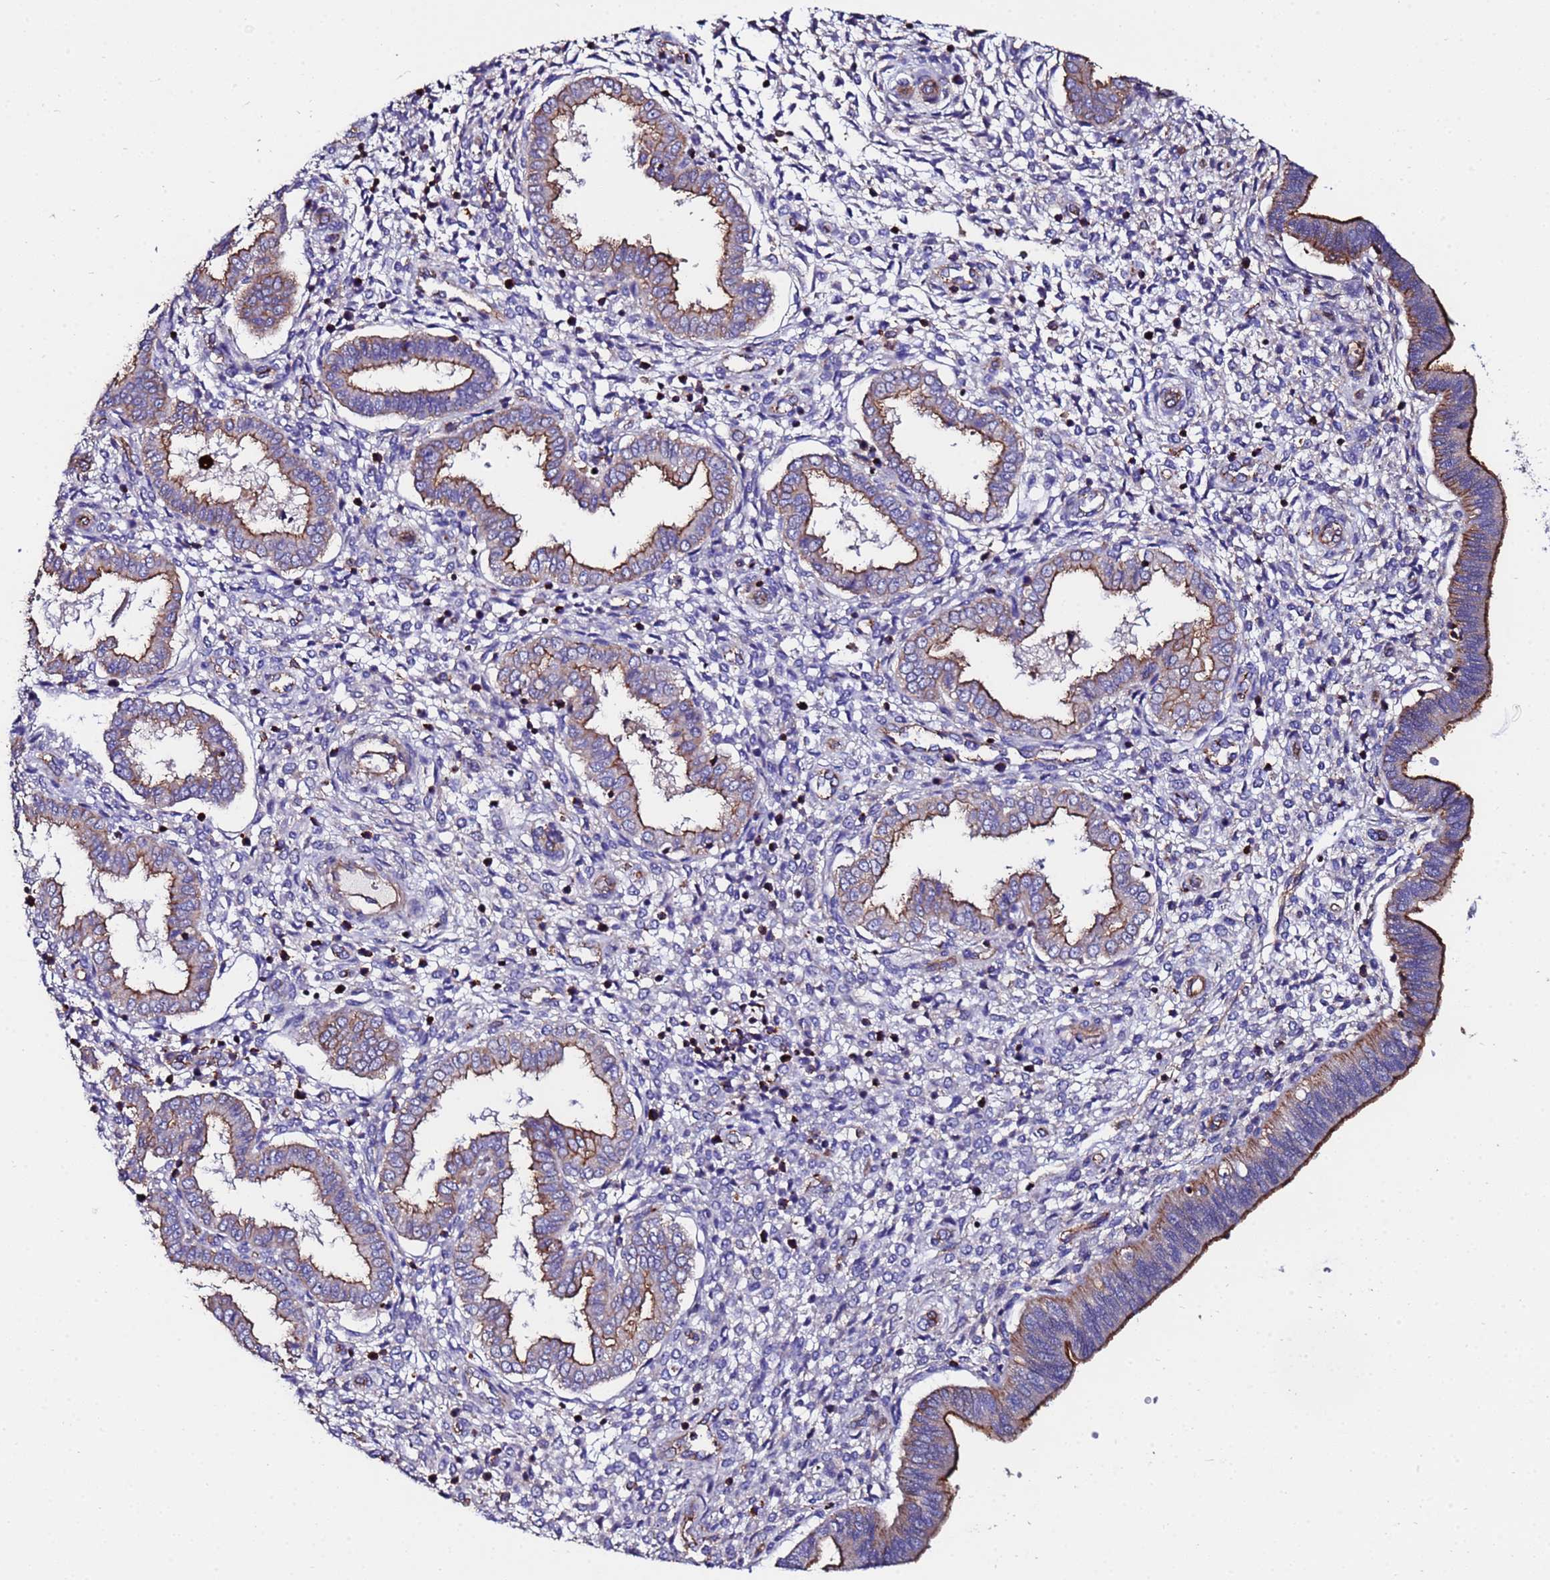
{"staining": {"intensity": "negative", "quantity": "none", "location": "none"}, "tissue": "endometrium", "cell_type": "Cells in endometrial stroma", "image_type": "normal", "snomed": [{"axis": "morphology", "description": "Normal tissue, NOS"}, {"axis": "topography", "description": "Endometrium"}], "caption": "Cells in endometrial stroma are negative for brown protein staining in benign endometrium. The staining is performed using DAB brown chromogen with nuclei counter-stained in using hematoxylin.", "gene": "POTEE", "patient": {"sex": "female", "age": 24}}